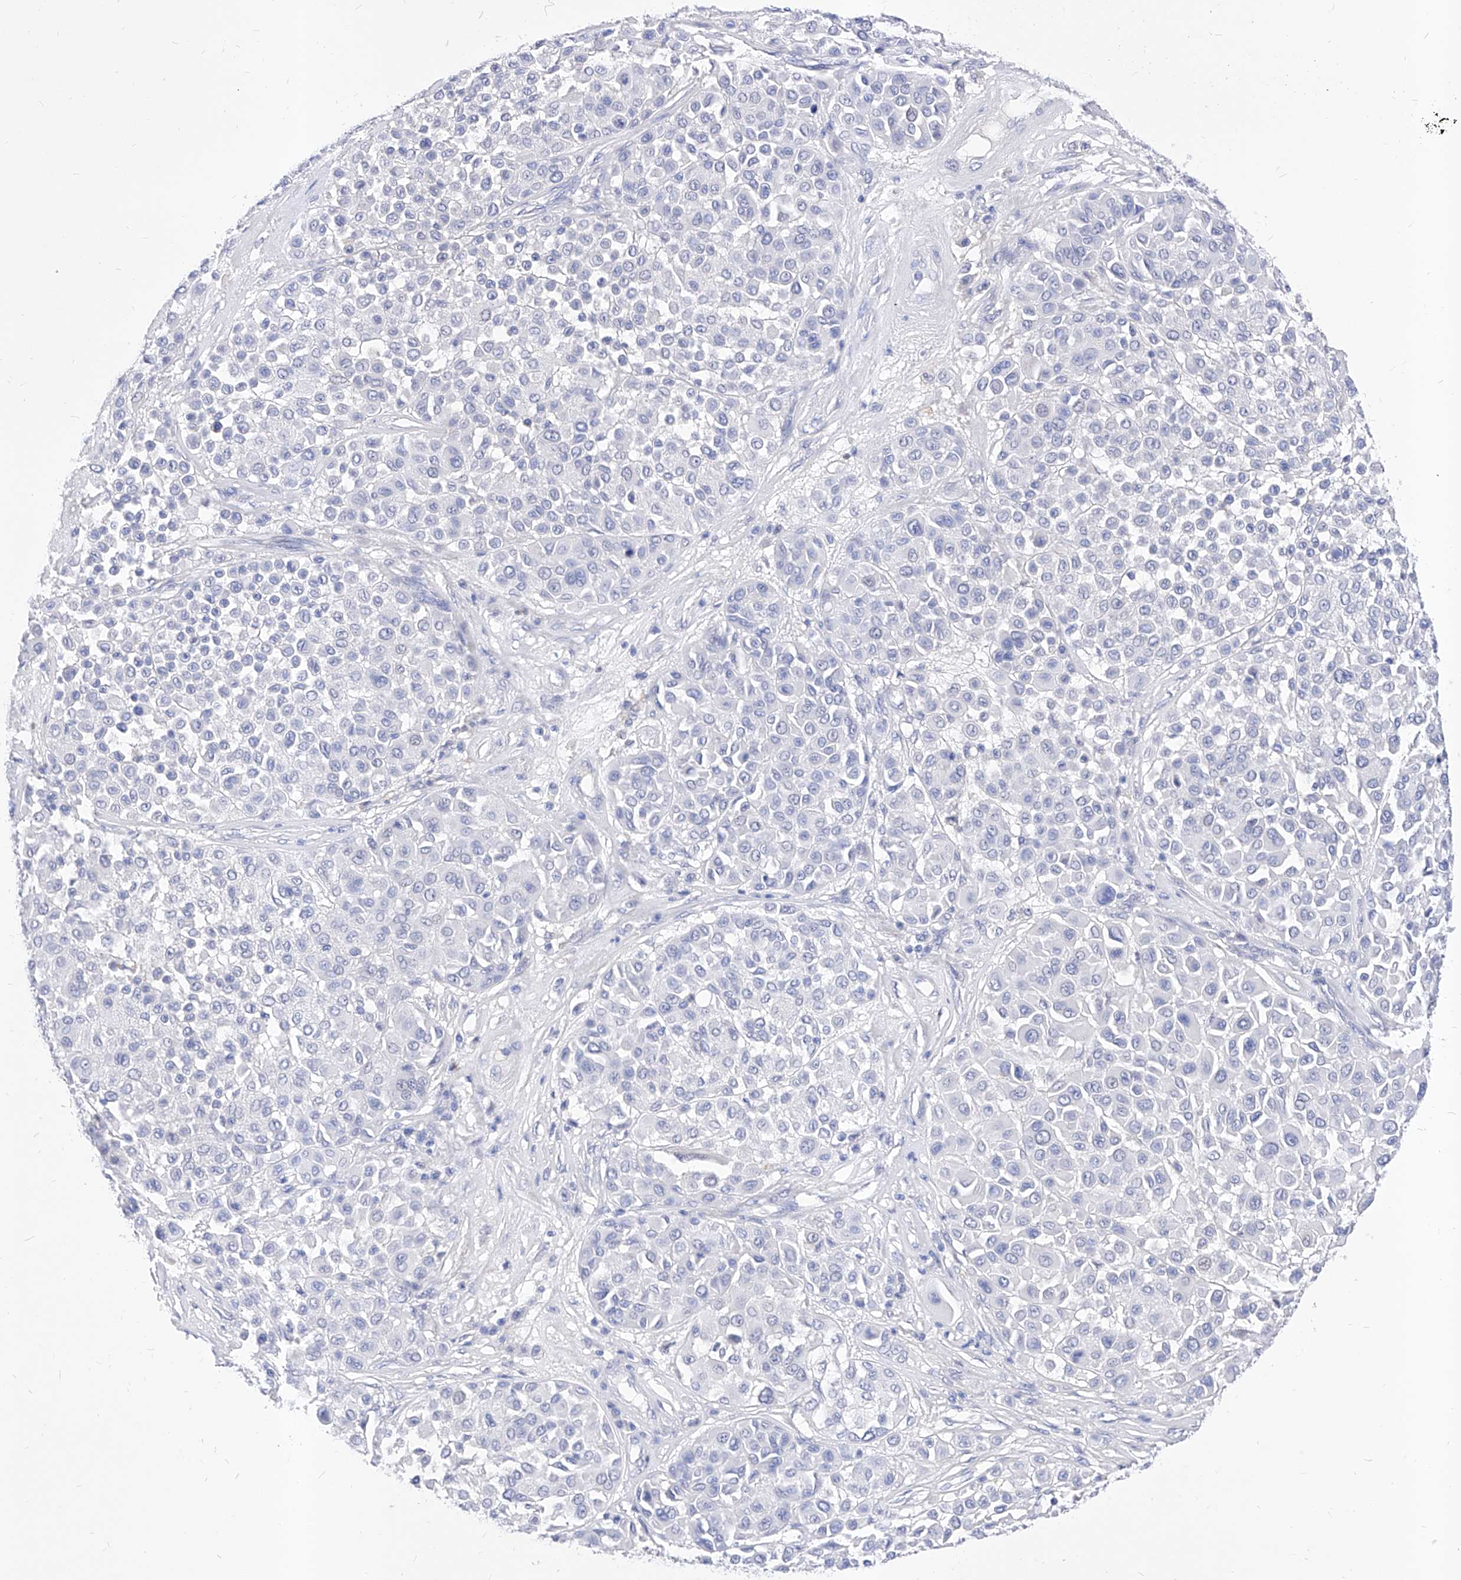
{"staining": {"intensity": "negative", "quantity": "none", "location": "none"}, "tissue": "melanoma", "cell_type": "Tumor cells", "image_type": "cancer", "snomed": [{"axis": "morphology", "description": "Malignant melanoma, Metastatic site"}, {"axis": "topography", "description": "Soft tissue"}], "caption": "IHC micrograph of melanoma stained for a protein (brown), which displays no staining in tumor cells.", "gene": "VAX1", "patient": {"sex": "male", "age": 41}}